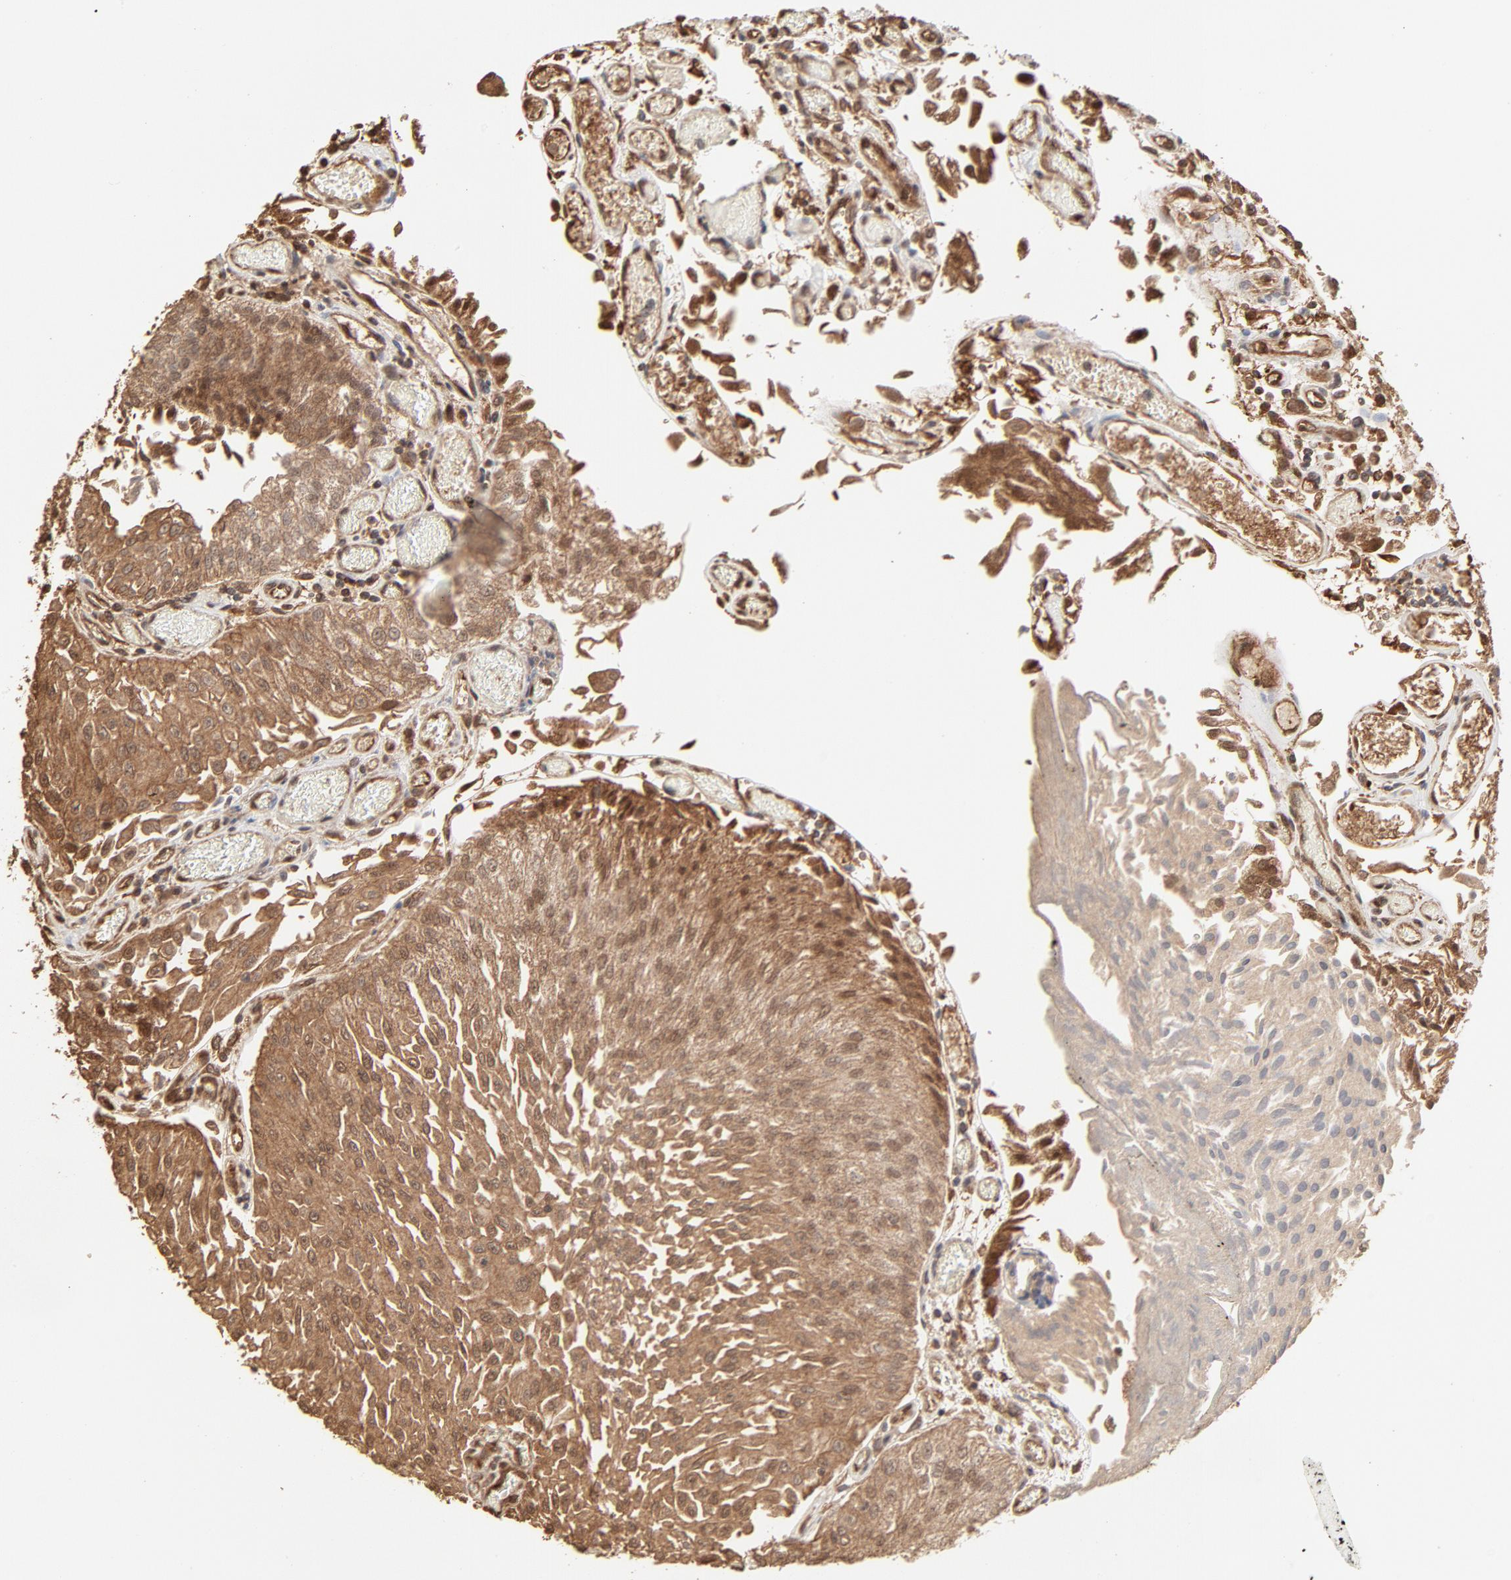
{"staining": {"intensity": "moderate", "quantity": ">75%", "location": "cytoplasmic/membranous,nuclear"}, "tissue": "urothelial cancer", "cell_type": "Tumor cells", "image_type": "cancer", "snomed": [{"axis": "morphology", "description": "Urothelial carcinoma, Low grade"}, {"axis": "topography", "description": "Urinary bladder"}], "caption": "A brown stain shows moderate cytoplasmic/membranous and nuclear expression of a protein in human urothelial cancer tumor cells. The protein of interest is shown in brown color, while the nuclei are stained blue.", "gene": "PPP2CA", "patient": {"sex": "male", "age": 86}}